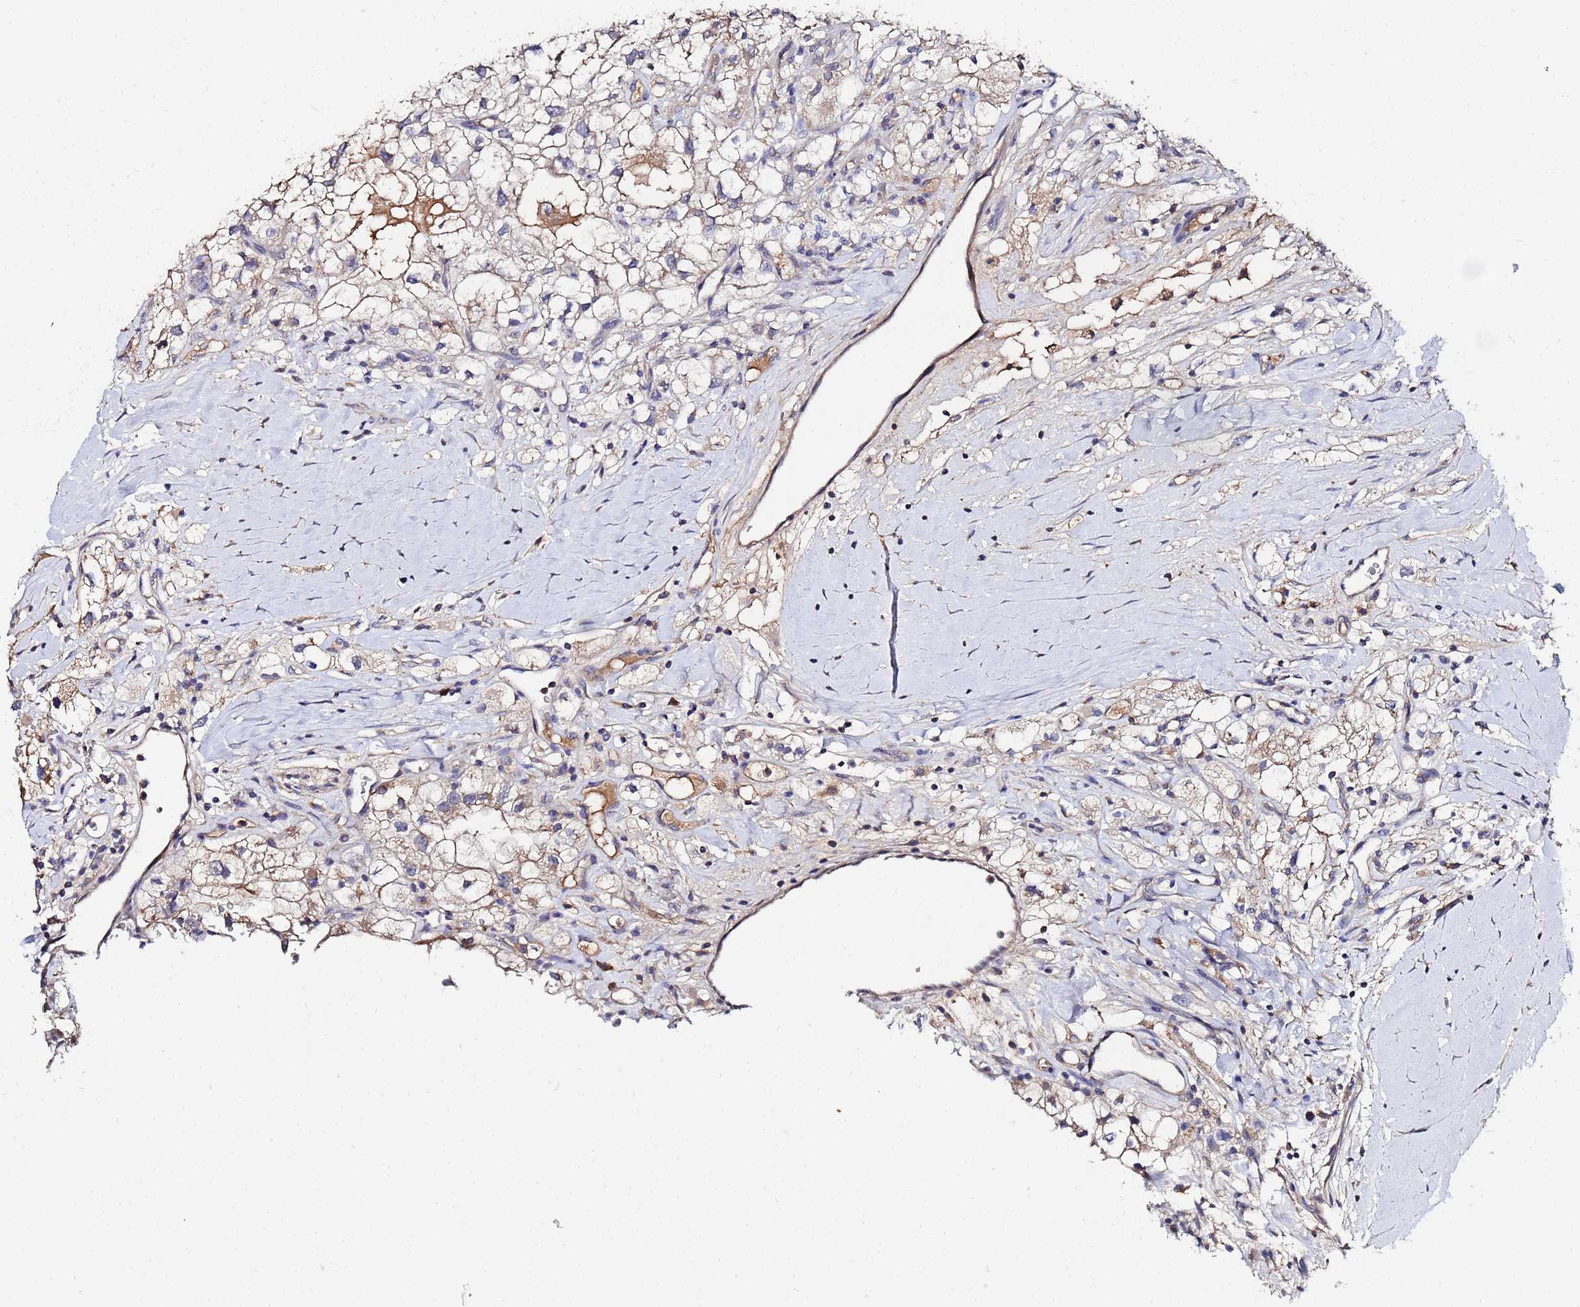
{"staining": {"intensity": "weak", "quantity": "25%-75%", "location": "cytoplasmic/membranous"}, "tissue": "renal cancer", "cell_type": "Tumor cells", "image_type": "cancer", "snomed": [{"axis": "morphology", "description": "Adenocarcinoma, NOS"}, {"axis": "topography", "description": "Kidney"}], "caption": "High-power microscopy captured an IHC image of adenocarcinoma (renal), revealing weak cytoplasmic/membranous staining in approximately 25%-75% of tumor cells.", "gene": "TCP10L", "patient": {"sex": "male", "age": 59}}